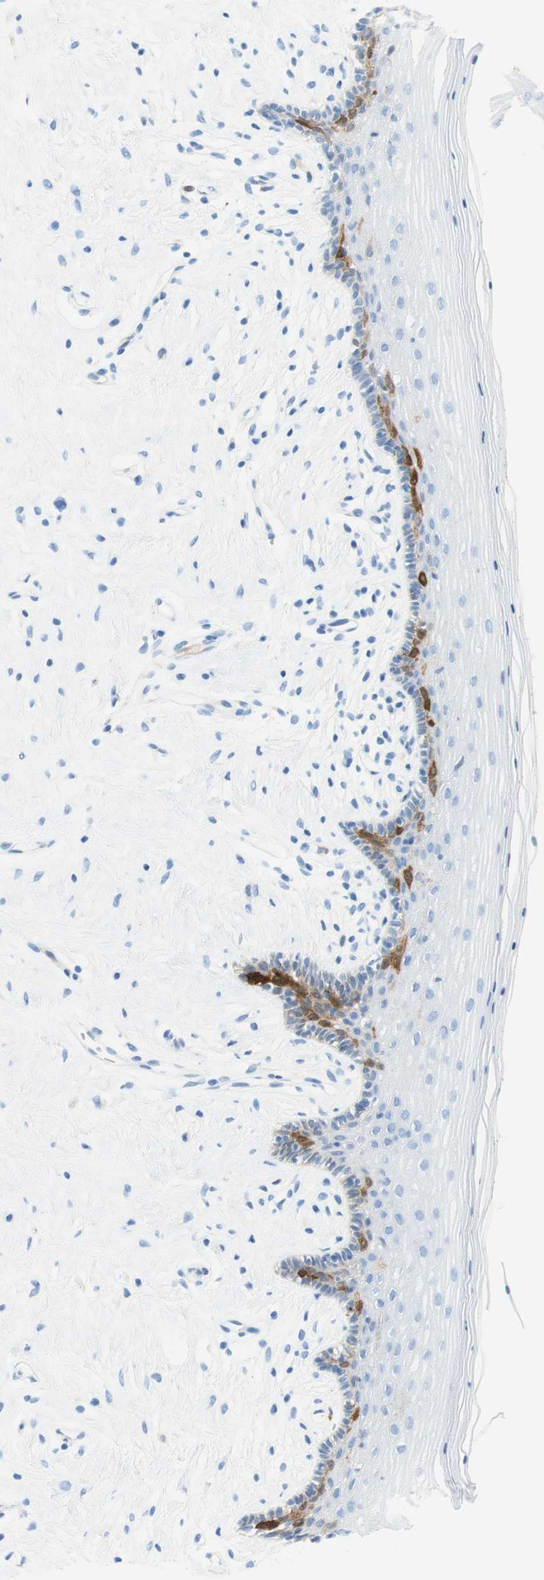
{"staining": {"intensity": "strong", "quantity": "<25%", "location": "cytoplasmic/membranous"}, "tissue": "vagina", "cell_type": "Squamous epithelial cells", "image_type": "normal", "snomed": [{"axis": "morphology", "description": "Normal tissue, NOS"}, {"axis": "topography", "description": "Vagina"}], "caption": "Vagina stained with a brown dye shows strong cytoplasmic/membranous positive staining in approximately <25% of squamous epithelial cells.", "gene": "STMN1", "patient": {"sex": "female", "age": 44}}